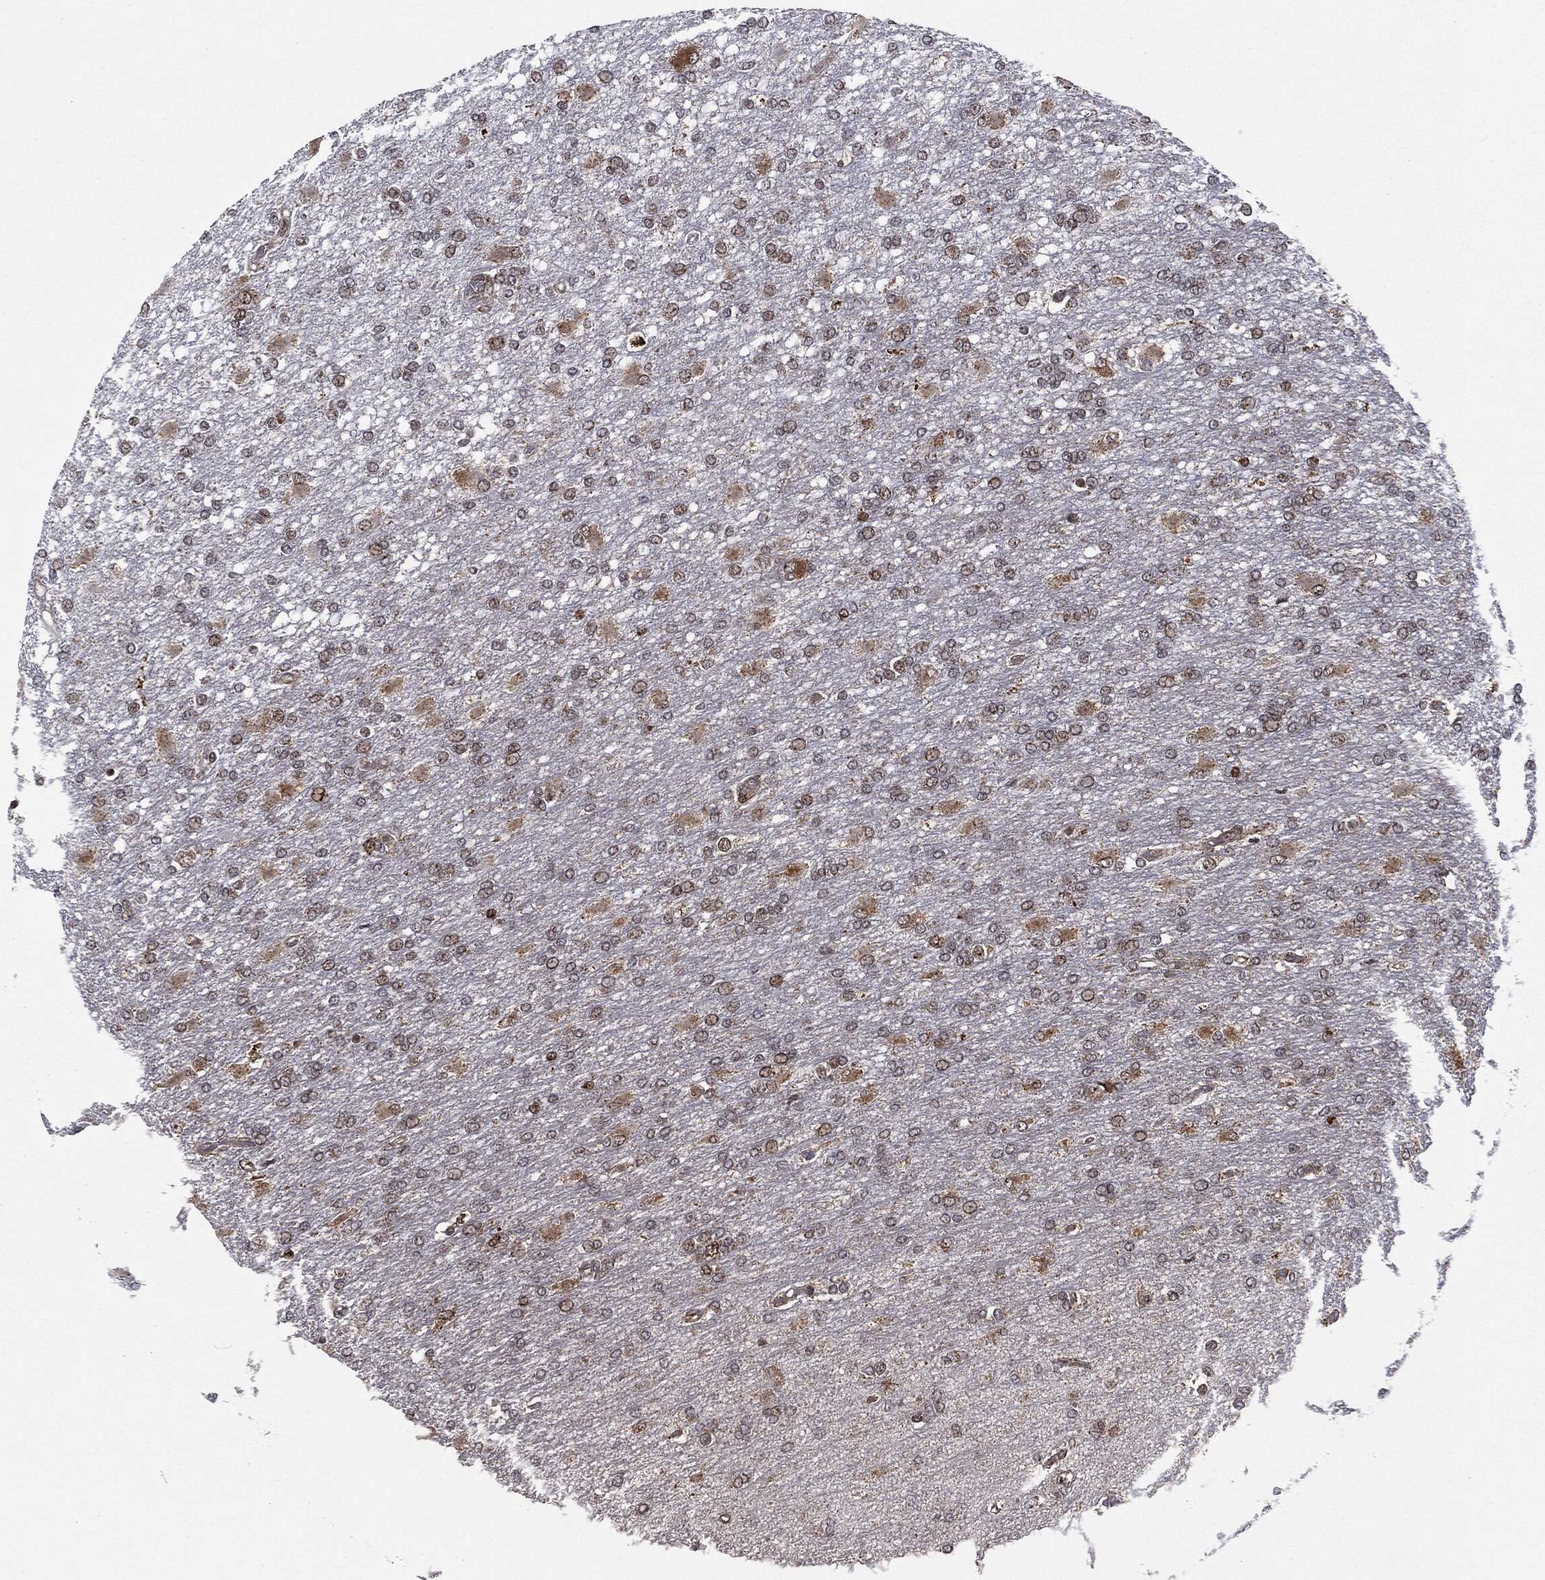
{"staining": {"intensity": "weak", "quantity": "25%-75%", "location": "cytoplasmic/membranous"}, "tissue": "glioma", "cell_type": "Tumor cells", "image_type": "cancer", "snomed": [{"axis": "morphology", "description": "Glioma, malignant, High grade"}, {"axis": "topography", "description": "Cerebral cortex"}], "caption": "Brown immunohistochemical staining in glioma displays weak cytoplasmic/membranous expression in about 25%-75% of tumor cells.", "gene": "CHCHD2", "patient": {"sex": "male", "age": 79}}